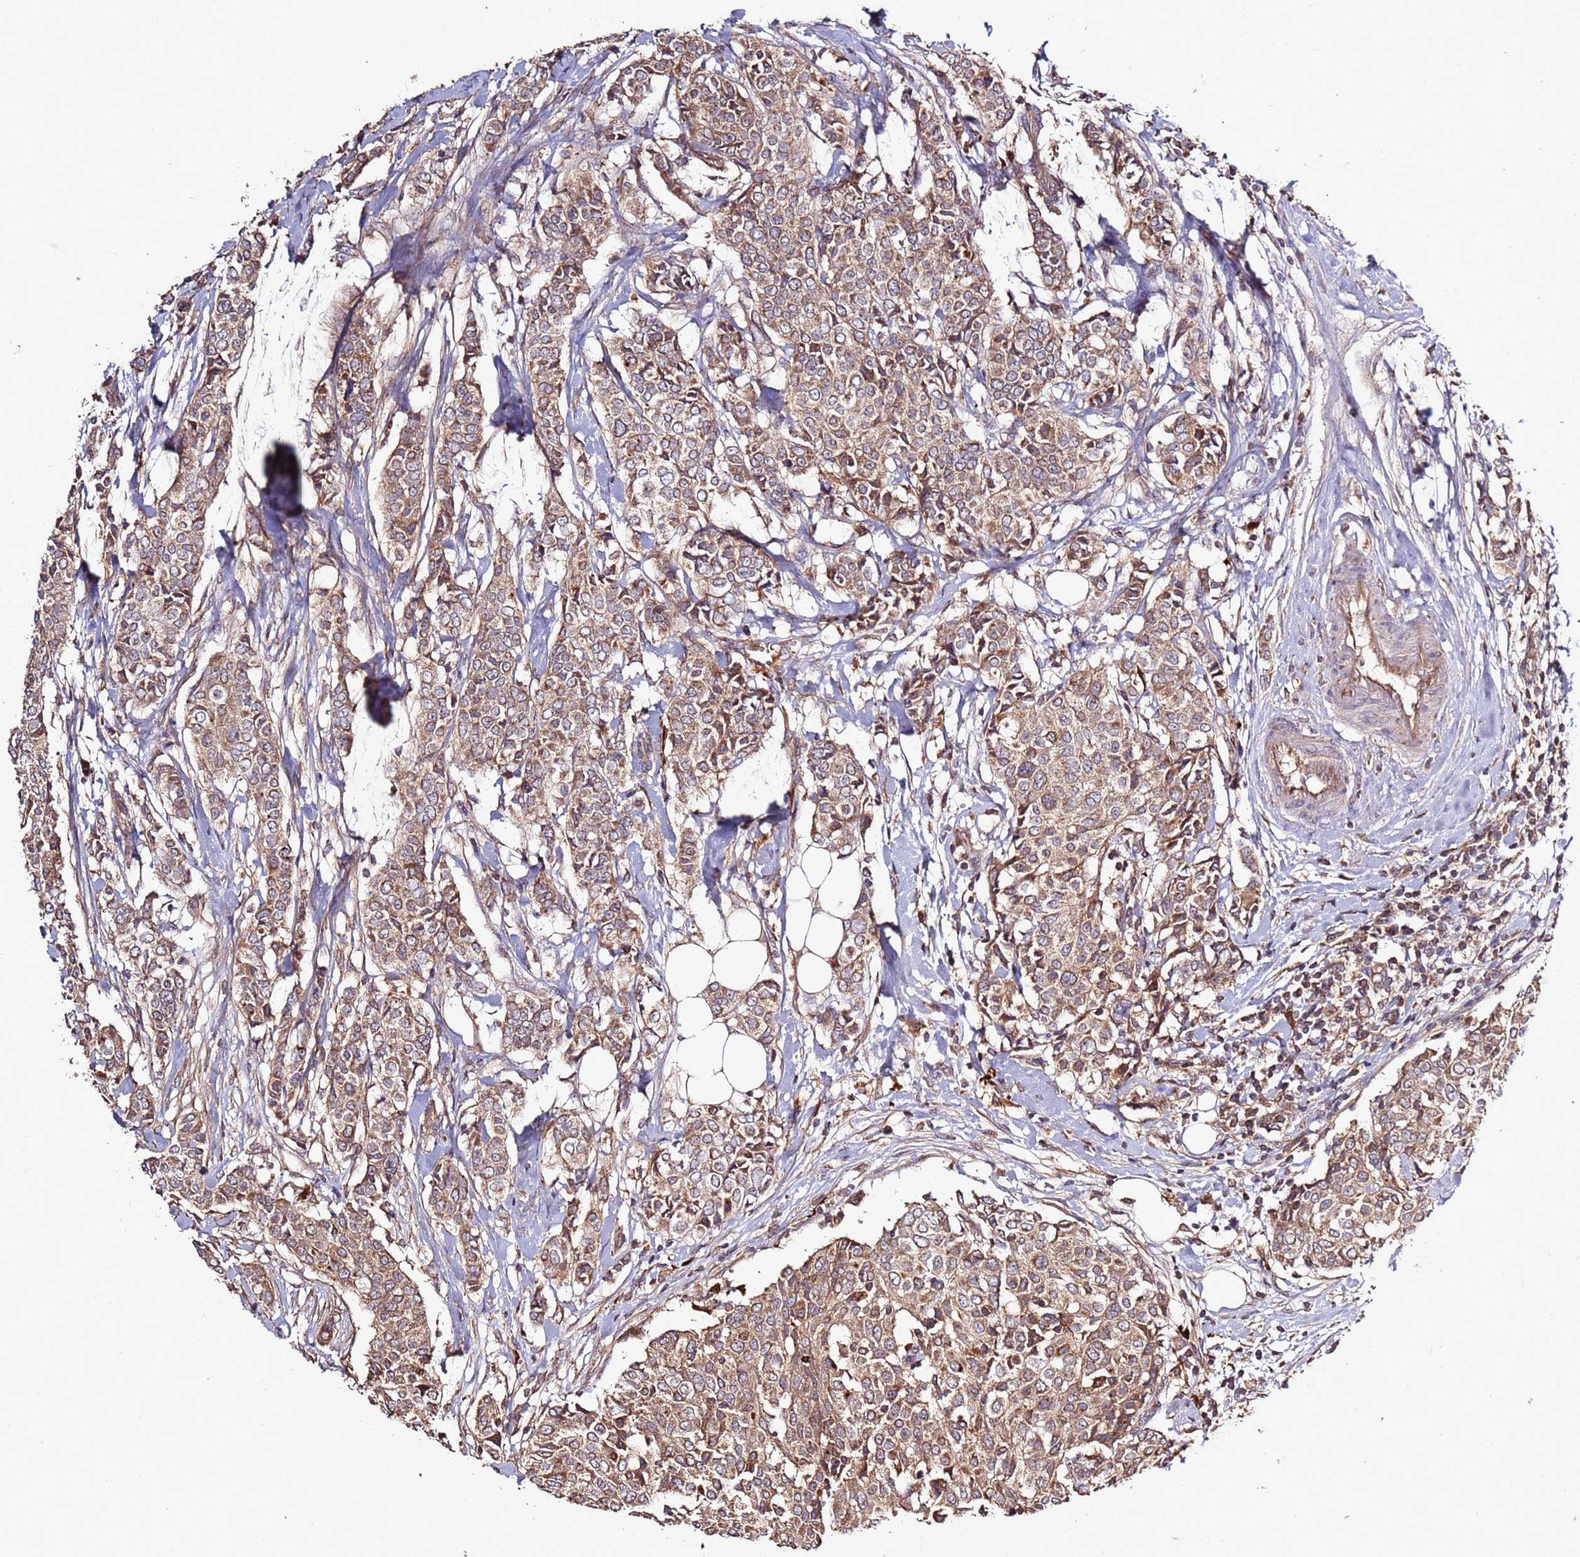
{"staining": {"intensity": "moderate", "quantity": ">75%", "location": "cytoplasmic/membranous"}, "tissue": "breast cancer", "cell_type": "Tumor cells", "image_type": "cancer", "snomed": [{"axis": "morphology", "description": "Lobular carcinoma"}, {"axis": "topography", "description": "Breast"}], "caption": "Breast cancer (lobular carcinoma) tissue displays moderate cytoplasmic/membranous positivity in about >75% of tumor cells, visualized by immunohistochemistry.", "gene": "RPS15A", "patient": {"sex": "female", "age": 51}}